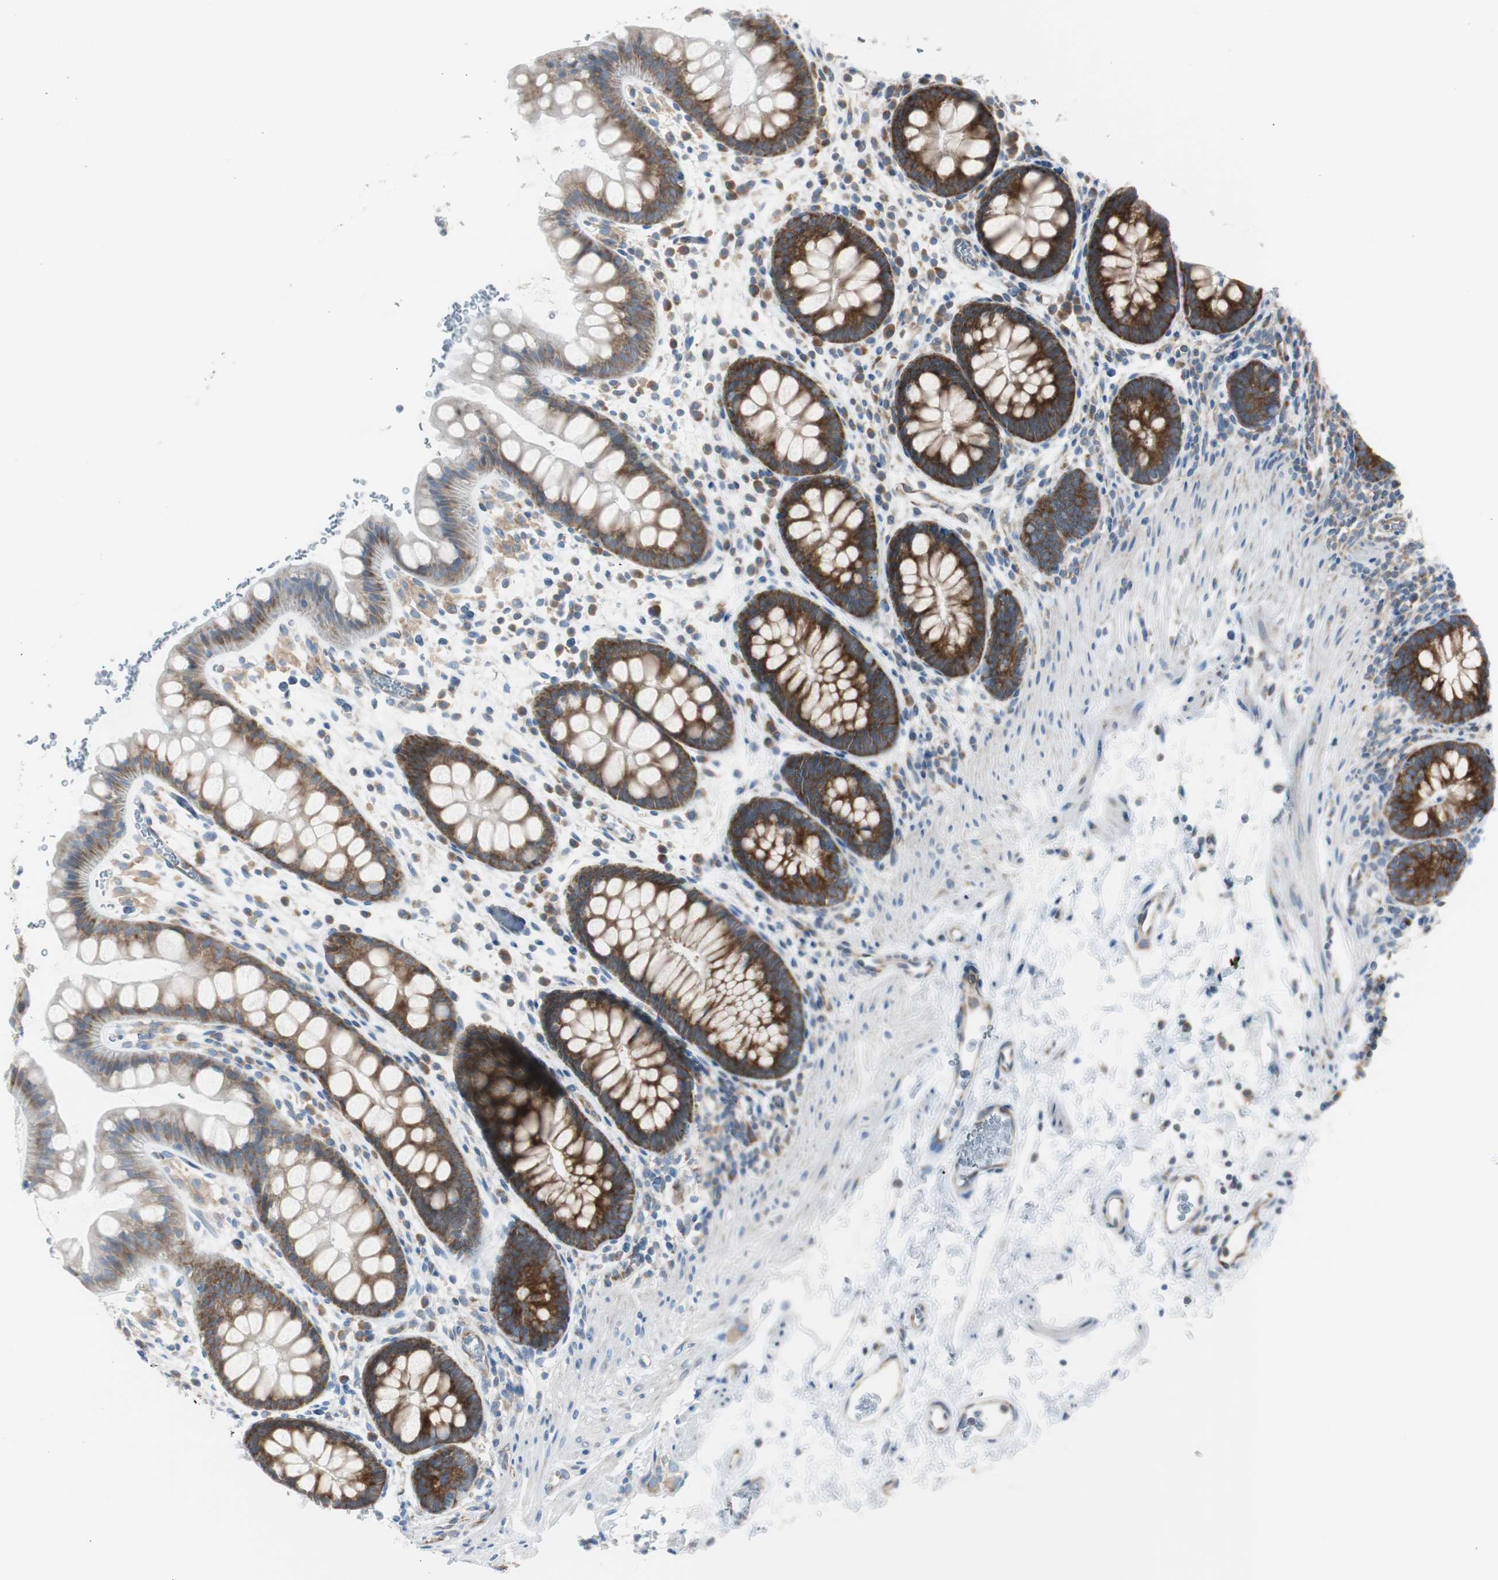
{"staining": {"intensity": "strong", "quantity": ">75%", "location": "cytoplasmic/membranous"}, "tissue": "rectum", "cell_type": "Glandular cells", "image_type": "normal", "snomed": [{"axis": "morphology", "description": "Normal tissue, NOS"}, {"axis": "topography", "description": "Rectum"}], "caption": "A micrograph of rectum stained for a protein demonstrates strong cytoplasmic/membranous brown staining in glandular cells. Nuclei are stained in blue.", "gene": "RPS12", "patient": {"sex": "female", "age": 24}}